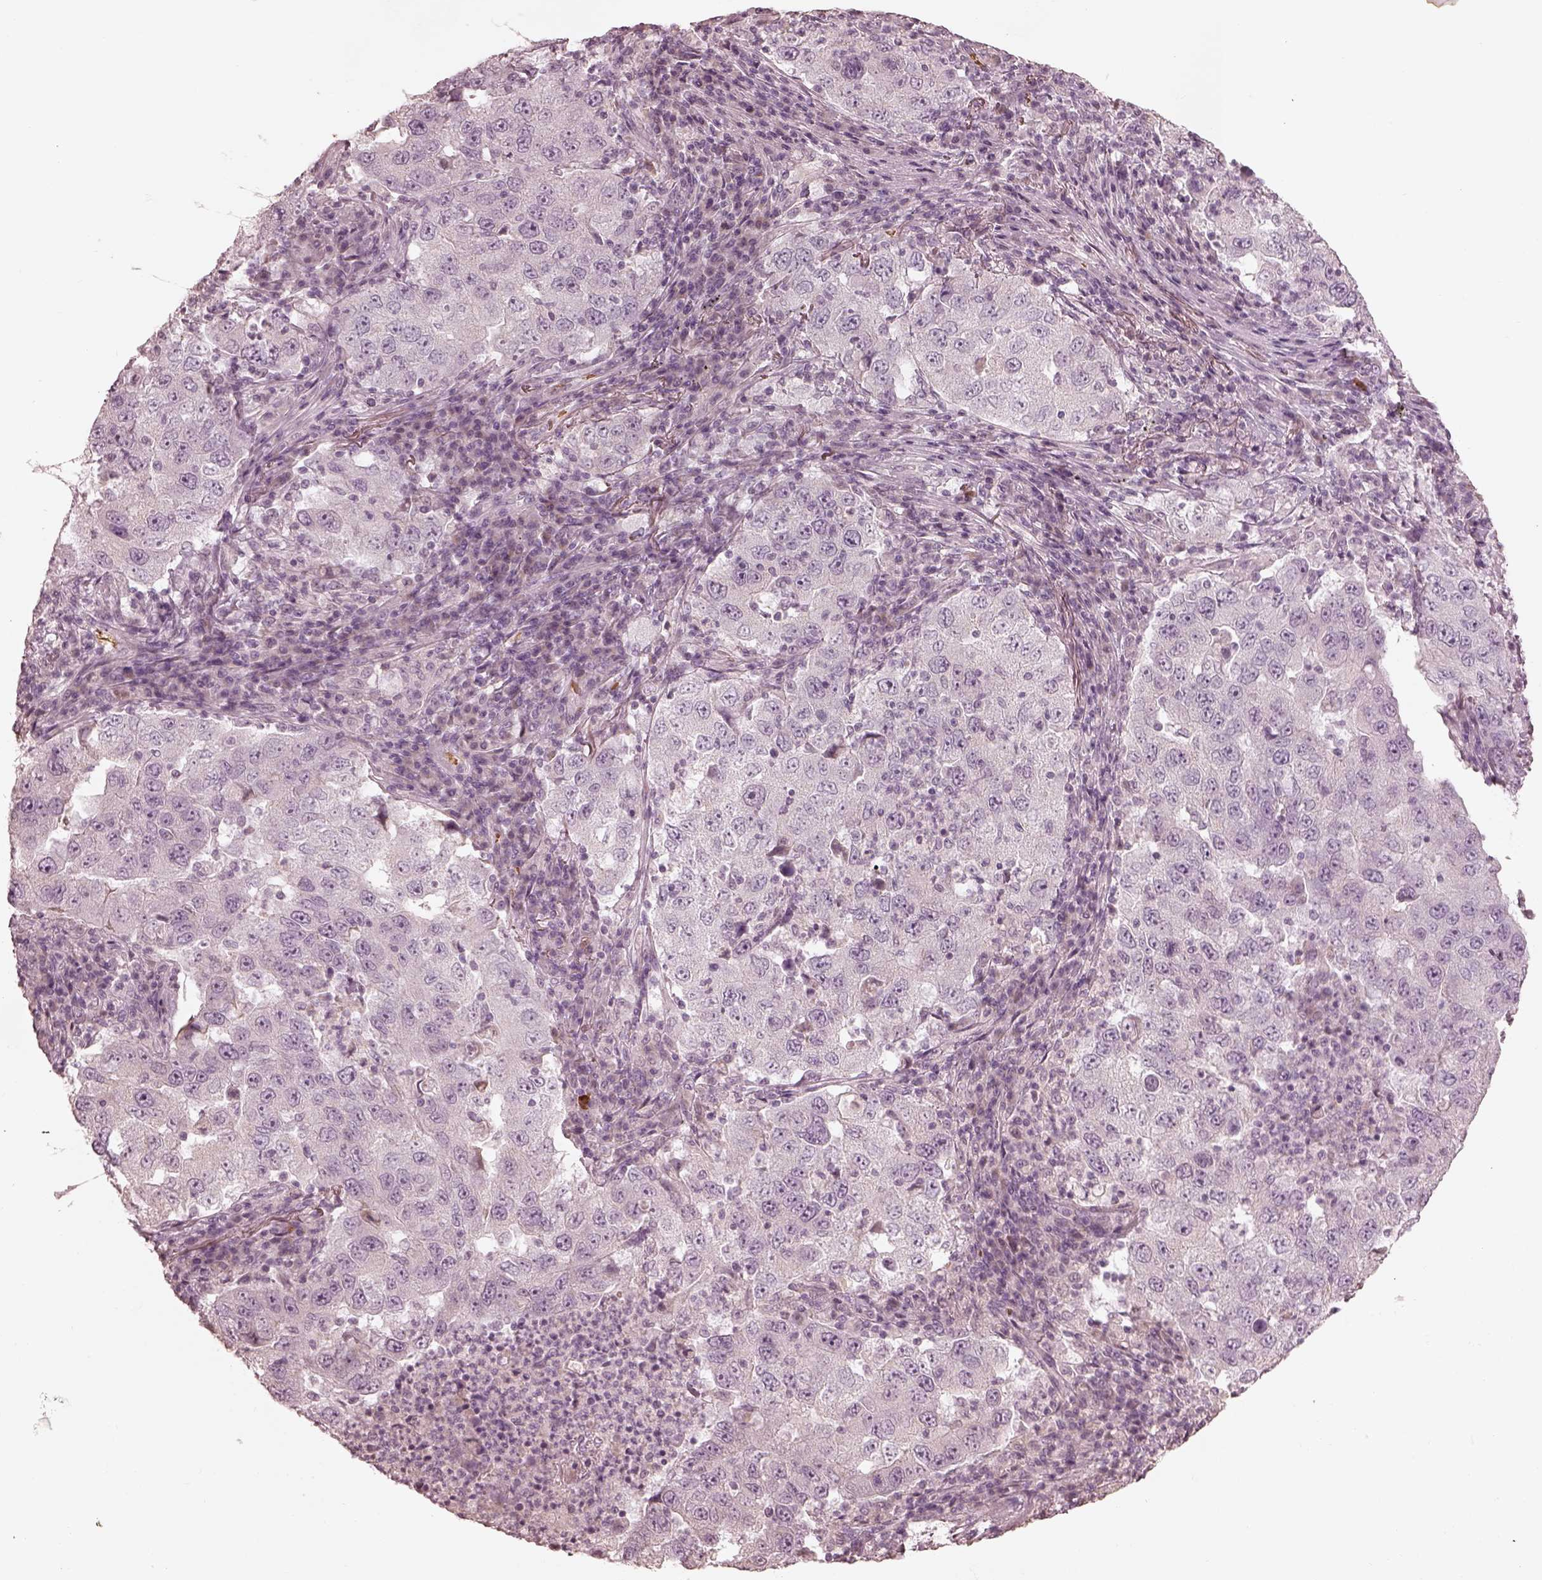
{"staining": {"intensity": "negative", "quantity": "none", "location": "none"}, "tissue": "lung cancer", "cell_type": "Tumor cells", "image_type": "cancer", "snomed": [{"axis": "morphology", "description": "Adenocarcinoma, NOS"}, {"axis": "topography", "description": "Lung"}], "caption": "Immunohistochemistry (IHC) of human adenocarcinoma (lung) reveals no expression in tumor cells.", "gene": "ANKLE1", "patient": {"sex": "male", "age": 73}}